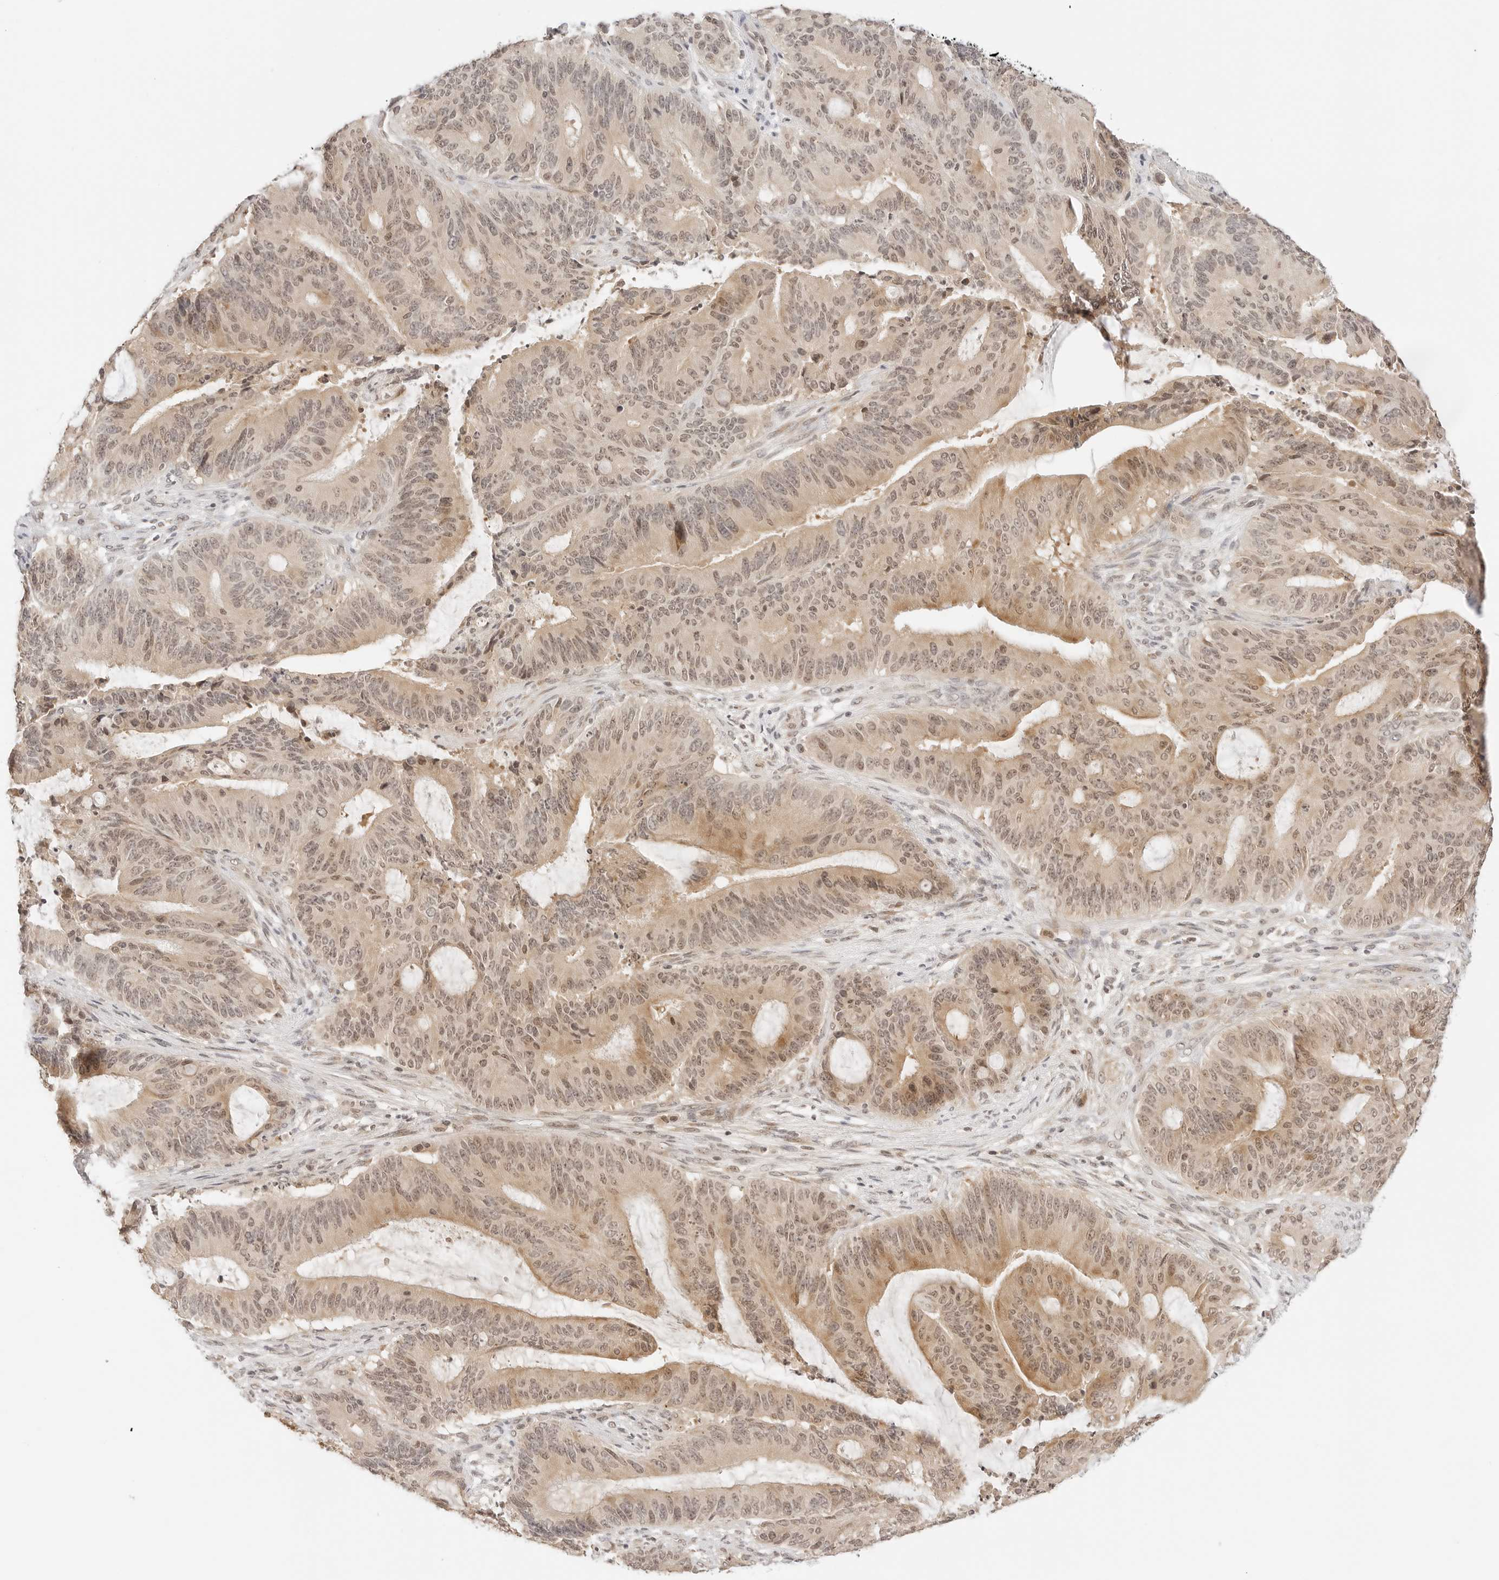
{"staining": {"intensity": "moderate", "quantity": ">75%", "location": "cytoplasmic/membranous,nuclear"}, "tissue": "liver cancer", "cell_type": "Tumor cells", "image_type": "cancer", "snomed": [{"axis": "morphology", "description": "Normal tissue, NOS"}, {"axis": "morphology", "description": "Cholangiocarcinoma"}, {"axis": "topography", "description": "Liver"}, {"axis": "topography", "description": "Peripheral nerve tissue"}], "caption": "Human liver cancer (cholangiocarcinoma) stained with a brown dye shows moderate cytoplasmic/membranous and nuclear positive positivity in approximately >75% of tumor cells.", "gene": "SEPTIN4", "patient": {"sex": "female", "age": 73}}